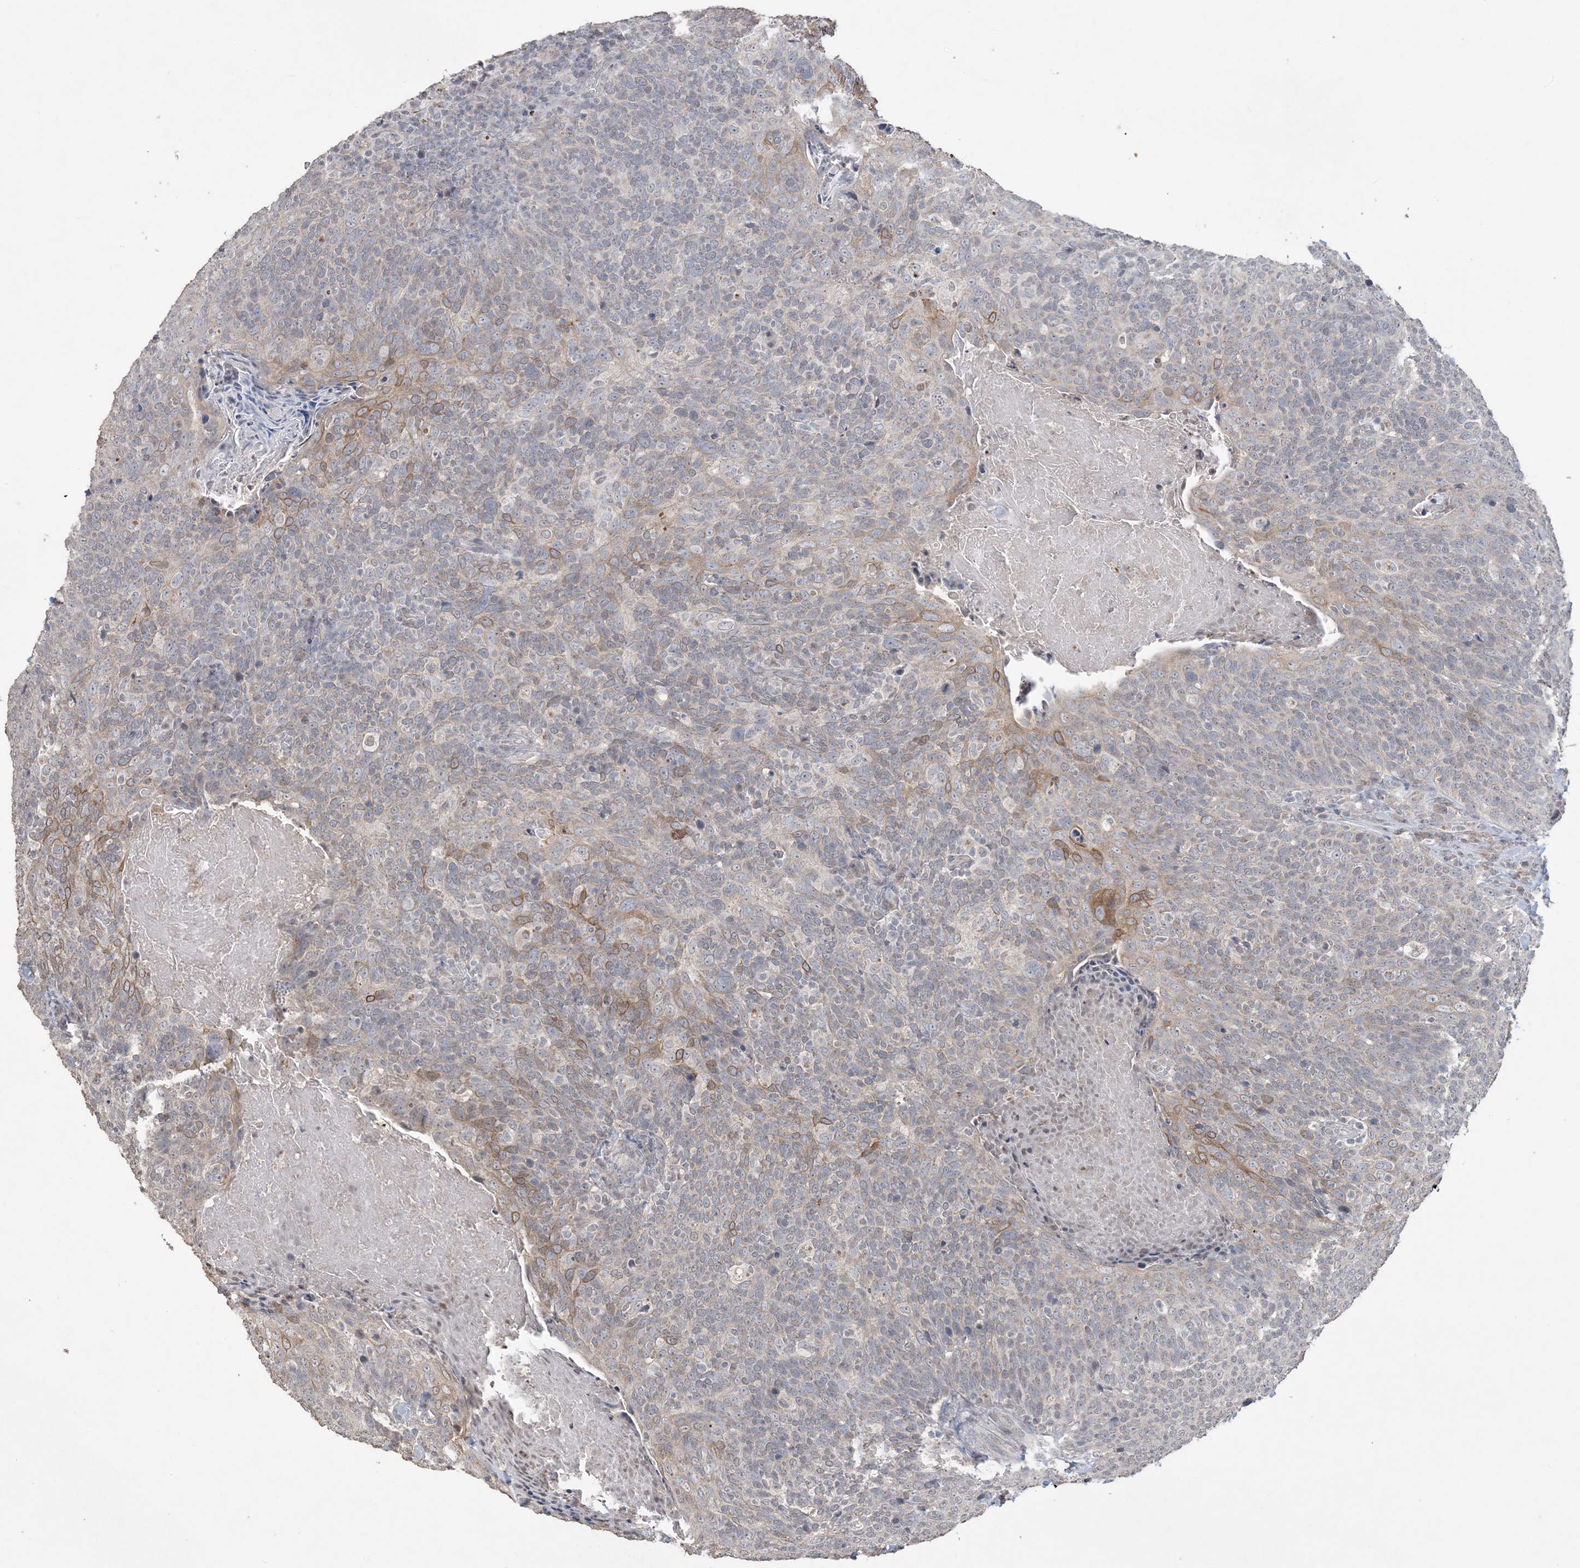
{"staining": {"intensity": "moderate", "quantity": "<25%", "location": "cytoplasmic/membranous"}, "tissue": "head and neck cancer", "cell_type": "Tumor cells", "image_type": "cancer", "snomed": [{"axis": "morphology", "description": "Squamous cell carcinoma, NOS"}, {"axis": "morphology", "description": "Squamous cell carcinoma, metastatic, NOS"}, {"axis": "topography", "description": "Lymph node"}, {"axis": "topography", "description": "Head-Neck"}], "caption": "This image displays IHC staining of head and neck cancer (metastatic squamous cell carcinoma), with low moderate cytoplasmic/membranous positivity in about <25% of tumor cells.", "gene": "XRN1", "patient": {"sex": "male", "age": 62}}